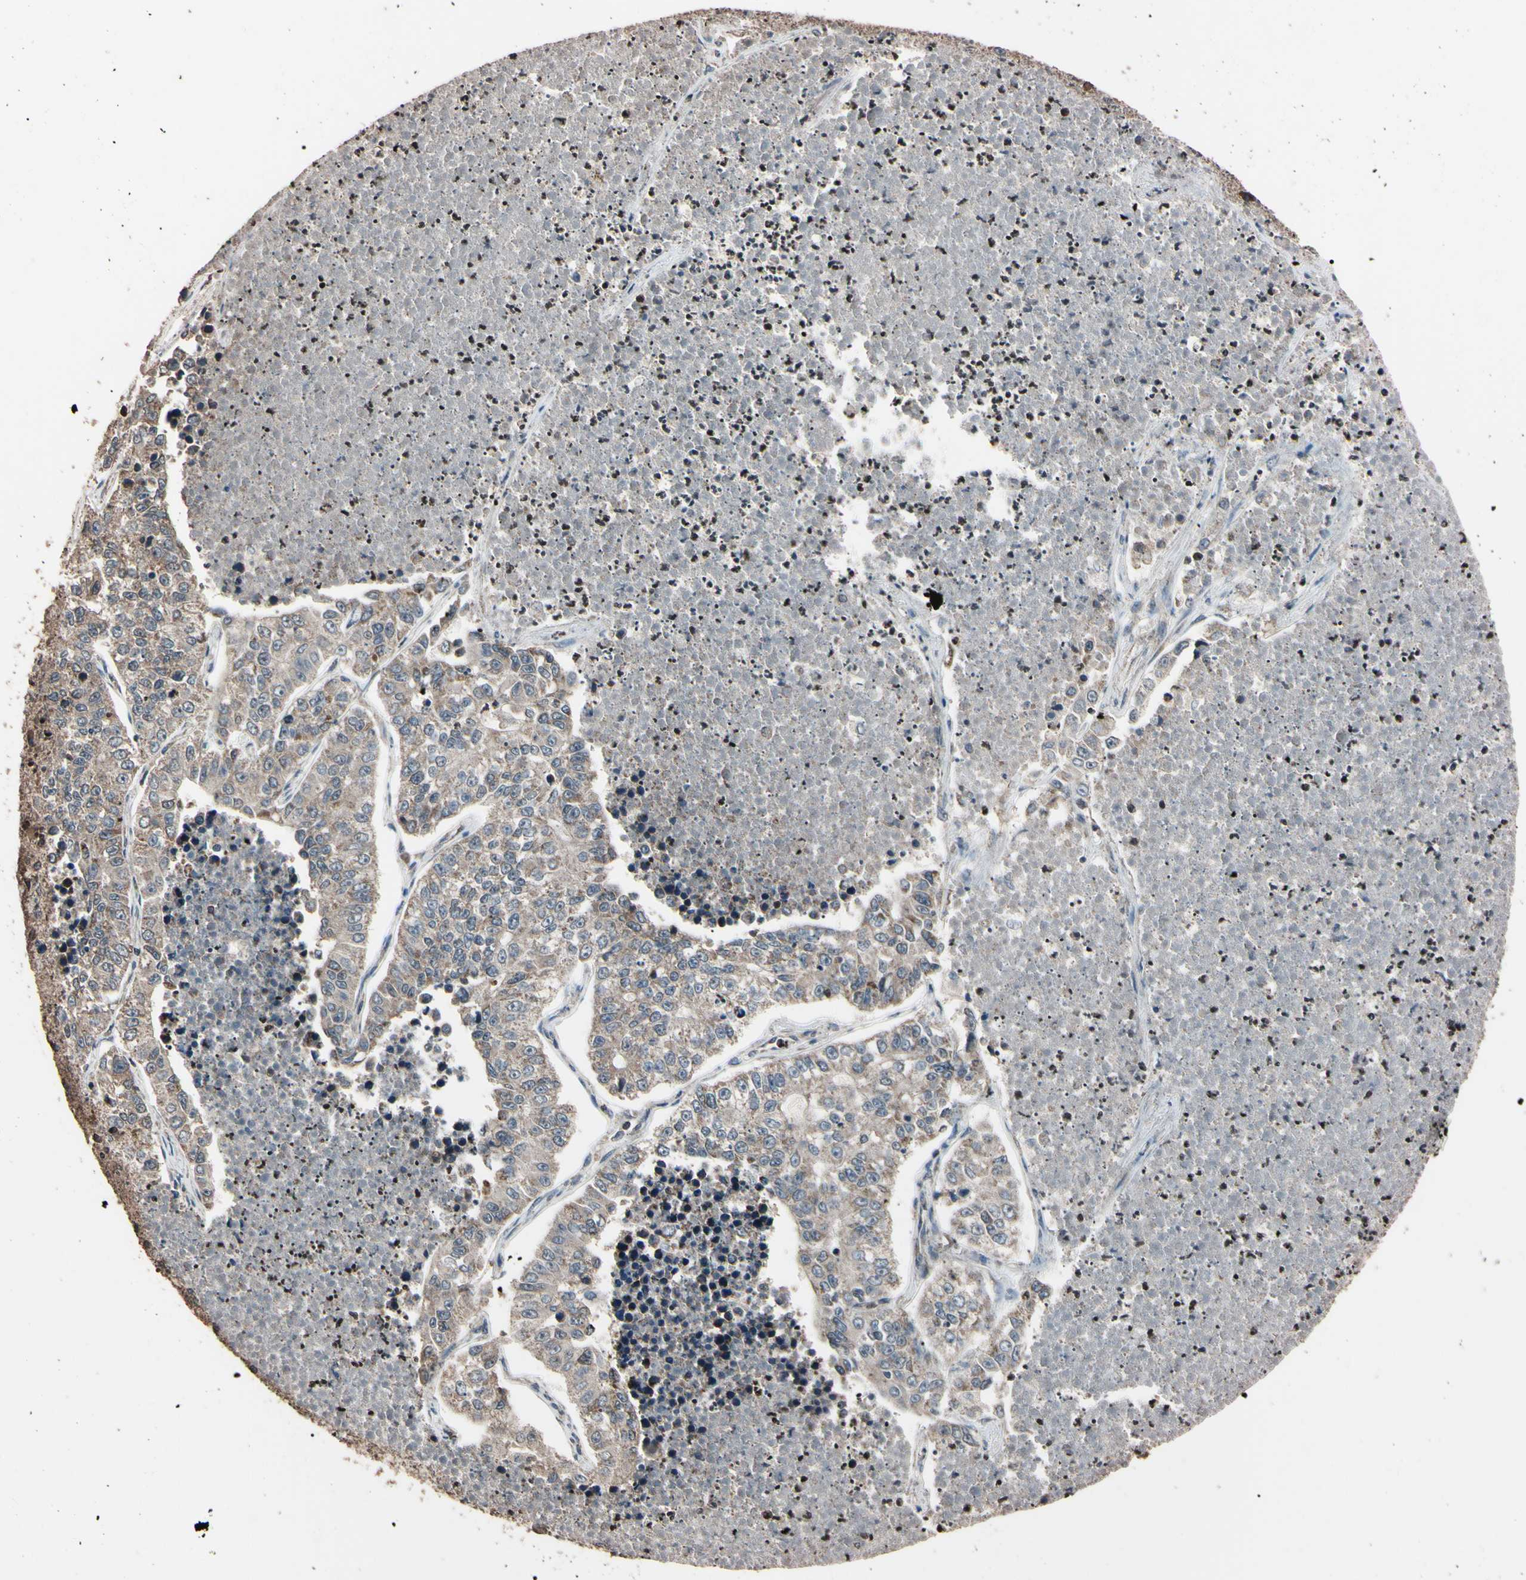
{"staining": {"intensity": "weak", "quantity": ">75%", "location": "cytoplasmic/membranous"}, "tissue": "lung cancer", "cell_type": "Tumor cells", "image_type": "cancer", "snomed": [{"axis": "morphology", "description": "Adenocarcinoma, NOS"}, {"axis": "topography", "description": "Lung"}], "caption": "Human lung adenocarcinoma stained for a protein (brown) displays weak cytoplasmic/membranous positive expression in about >75% of tumor cells.", "gene": "TNFRSF1A", "patient": {"sex": "male", "age": 49}}